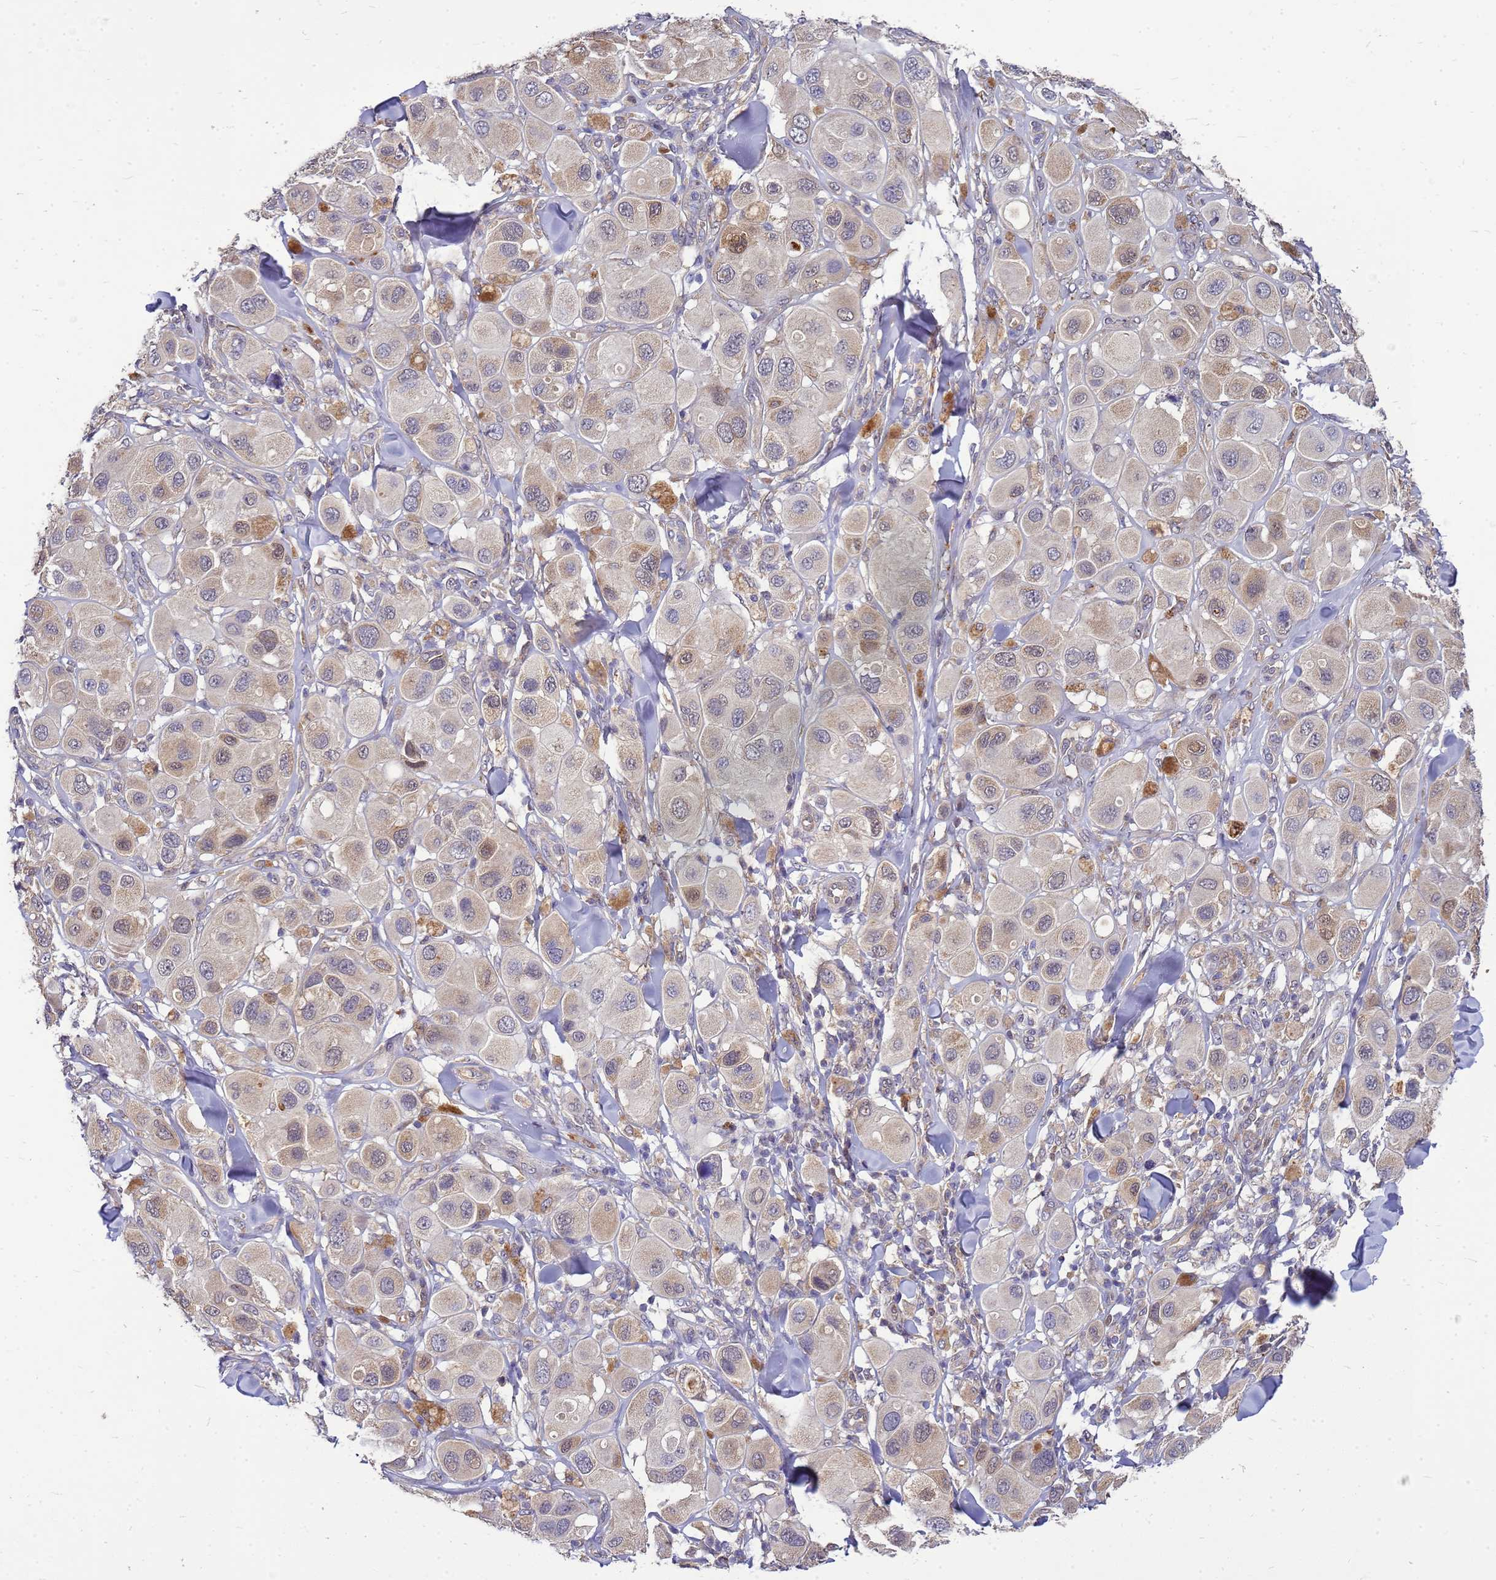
{"staining": {"intensity": "moderate", "quantity": "<25%", "location": "cytoplasmic/membranous,nuclear"}, "tissue": "melanoma", "cell_type": "Tumor cells", "image_type": "cancer", "snomed": [{"axis": "morphology", "description": "Malignant melanoma, Metastatic site"}, {"axis": "topography", "description": "Skin"}], "caption": "Malignant melanoma (metastatic site) stained with a protein marker reveals moderate staining in tumor cells.", "gene": "EIF4EBP3", "patient": {"sex": "male", "age": 41}}